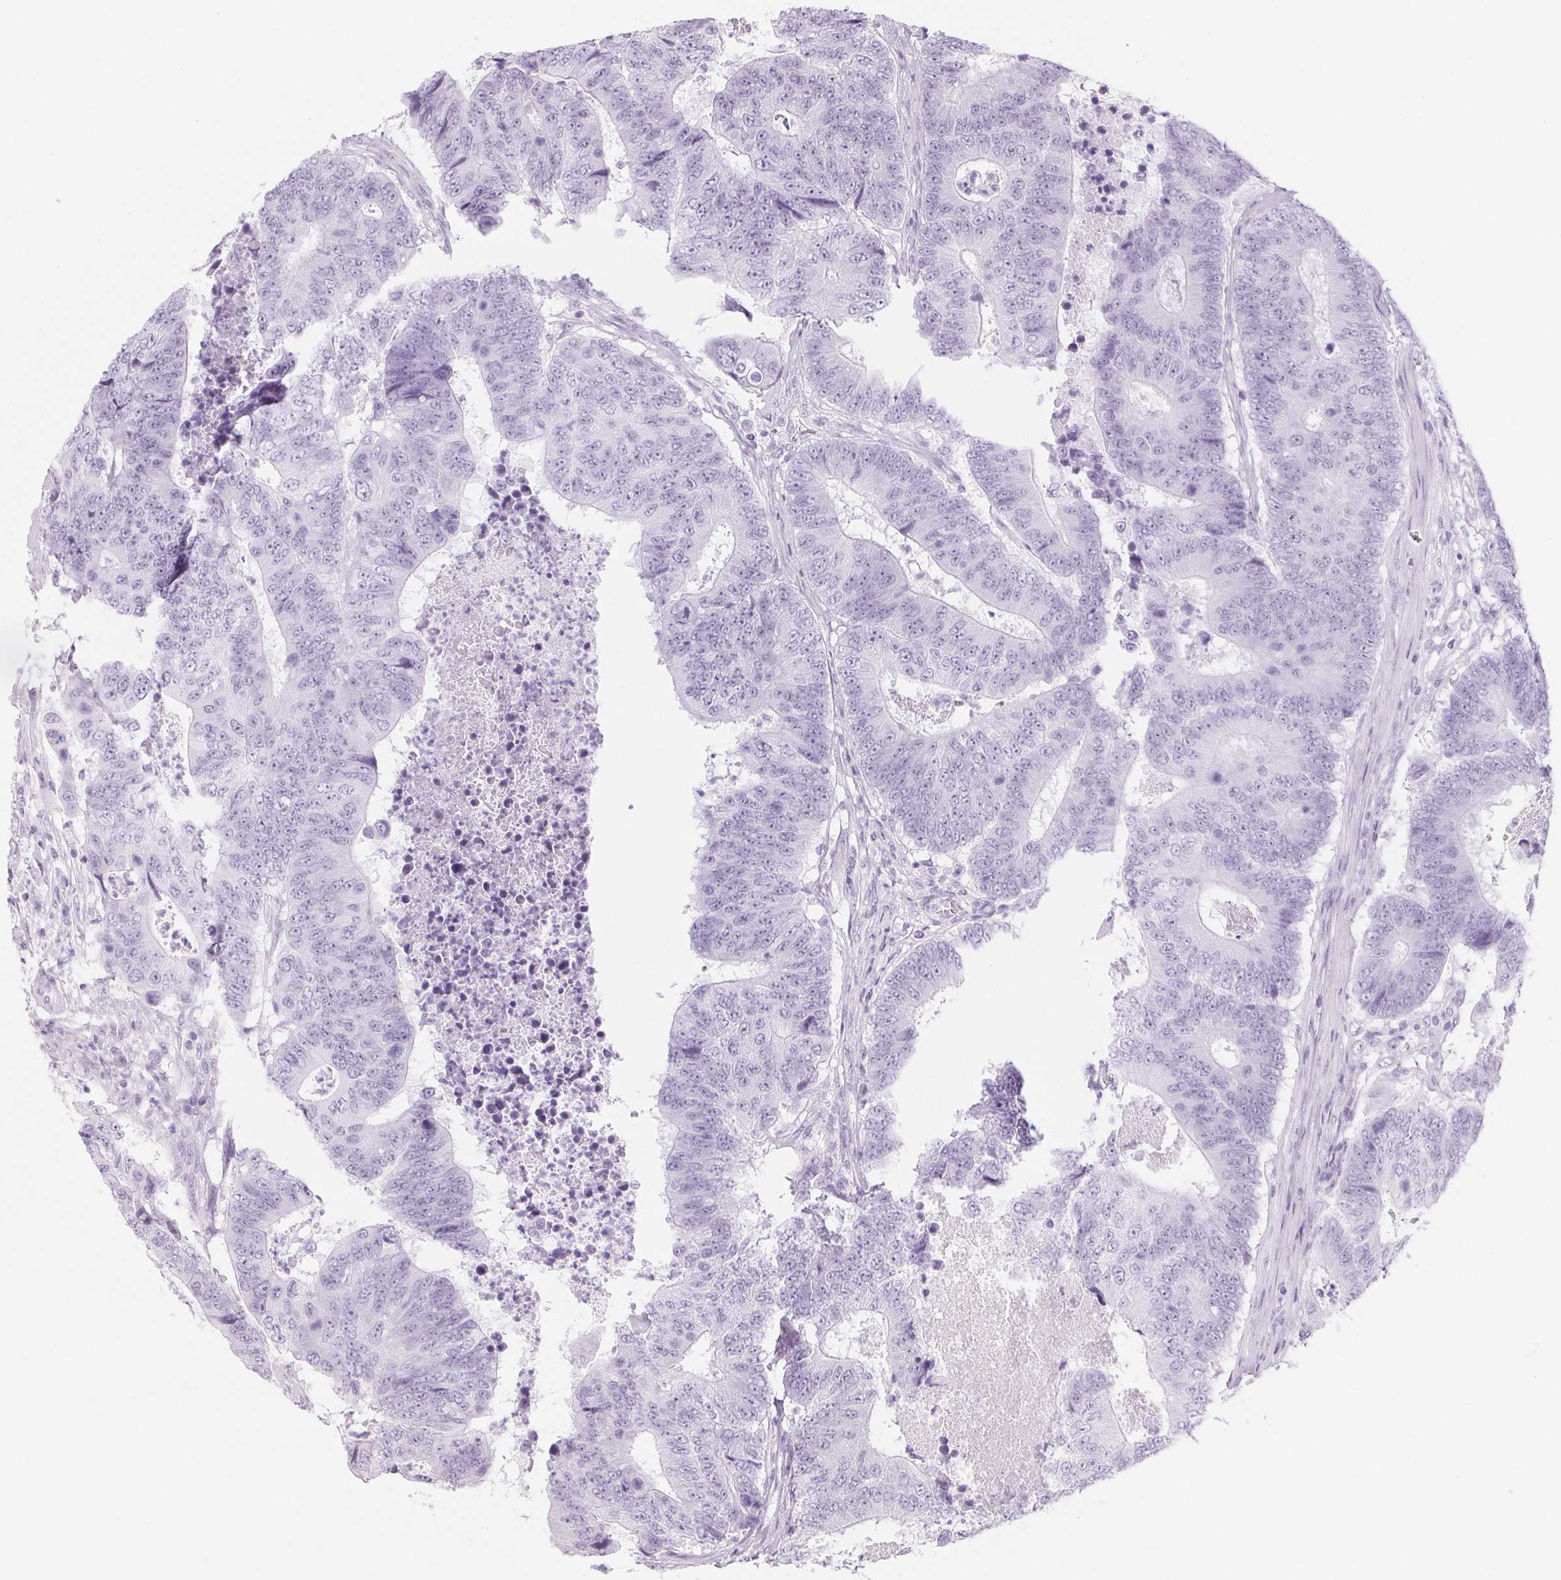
{"staining": {"intensity": "negative", "quantity": "none", "location": "none"}, "tissue": "colorectal cancer", "cell_type": "Tumor cells", "image_type": "cancer", "snomed": [{"axis": "morphology", "description": "Adenocarcinoma, NOS"}, {"axis": "topography", "description": "Colon"}], "caption": "A photomicrograph of colorectal cancer stained for a protein demonstrates no brown staining in tumor cells.", "gene": "ZBBX", "patient": {"sex": "female", "age": 48}}